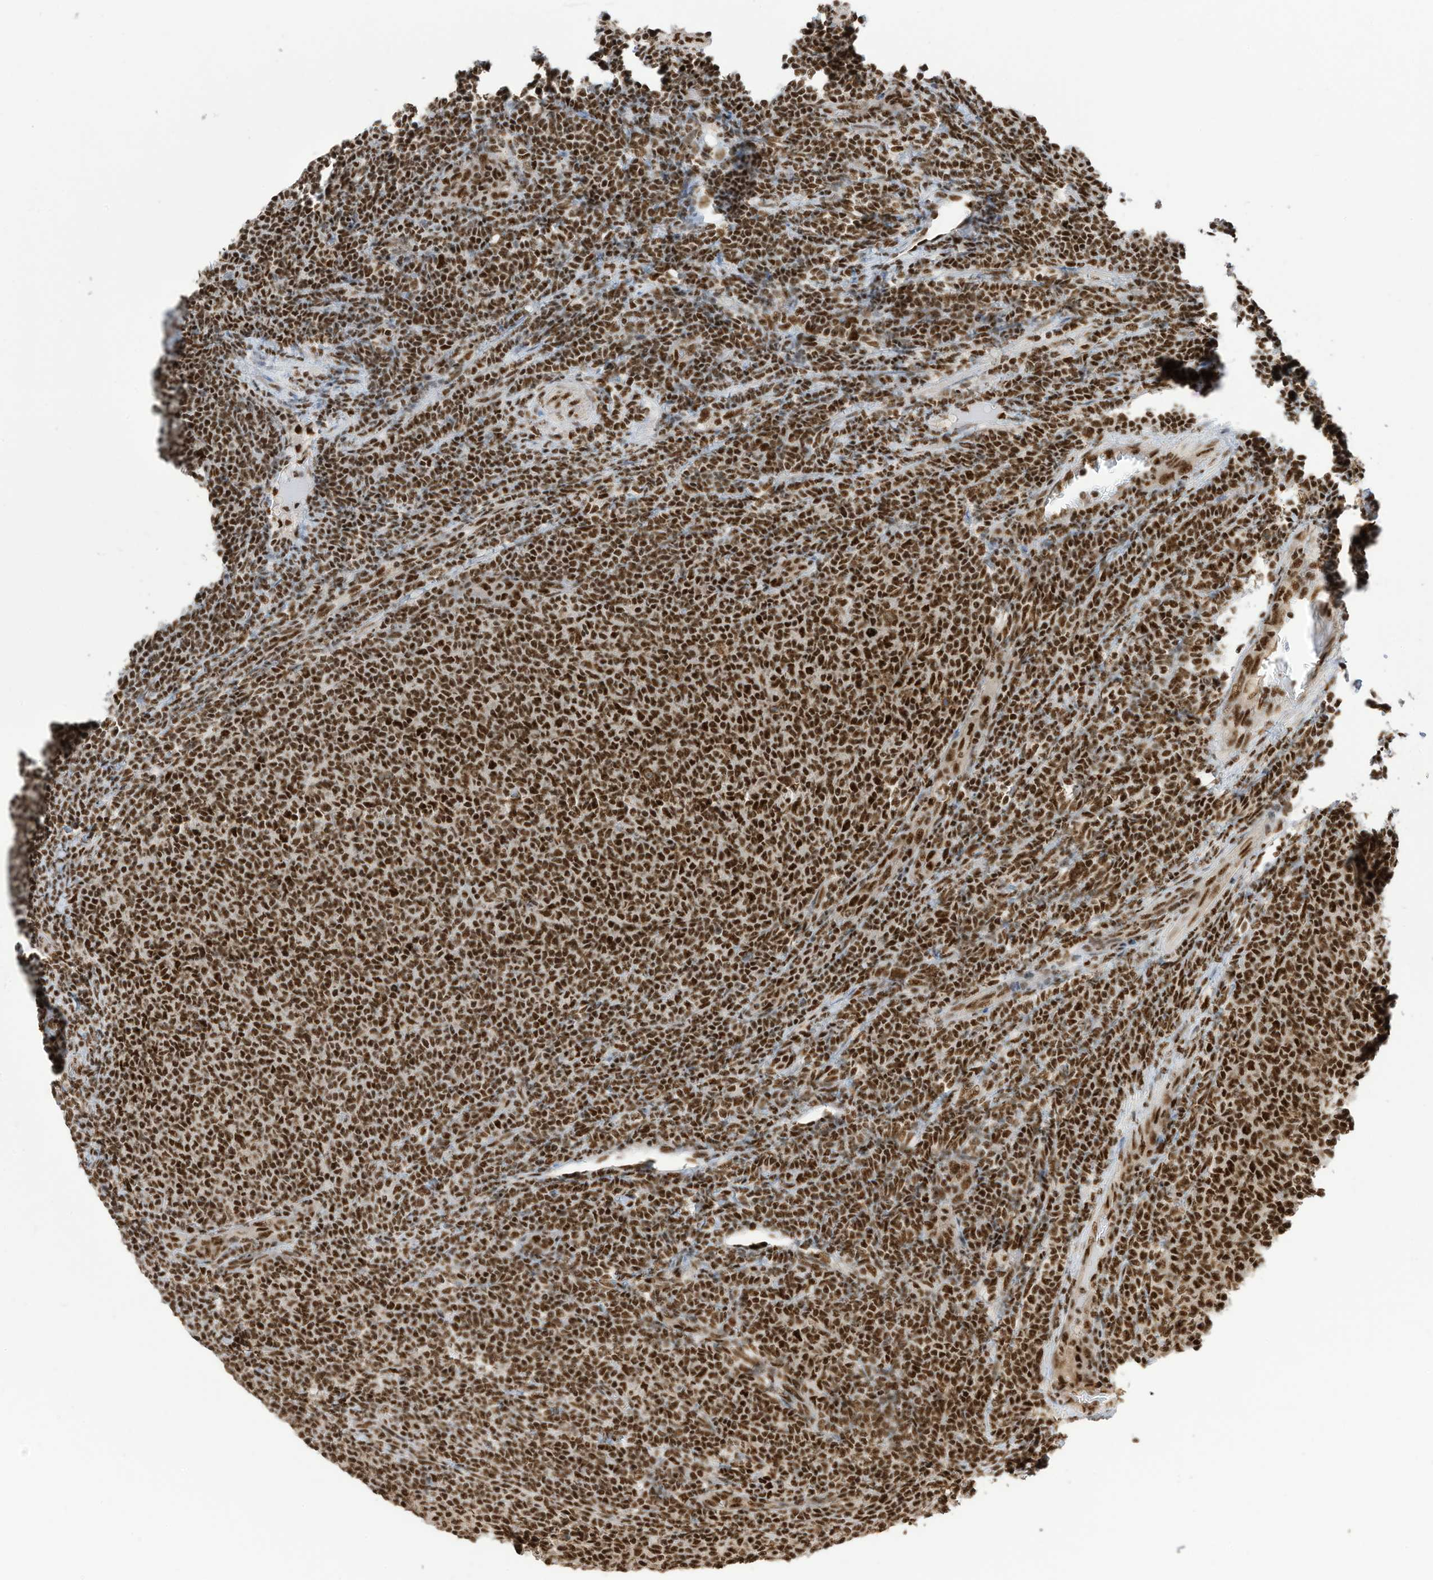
{"staining": {"intensity": "strong", "quantity": ">75%", "location": "nuclear"}, "tissue": "lymphoma", "cell_type": "Tumor cells", "image_type": "cancer", "snomed": [{"axis": "morphology", "description": "Malignant lymphoma, non-Hodgkin's type, Low grade"}, {"axis": "topography", "description": "Lymph node"}], "caption": "Strong nuclear positivity for a protein is appreciated in about >75% of tumor cells of lymphoma using IHC.", "gene": "SF3A3", "patient": {"sex": "male", "age": 66}}